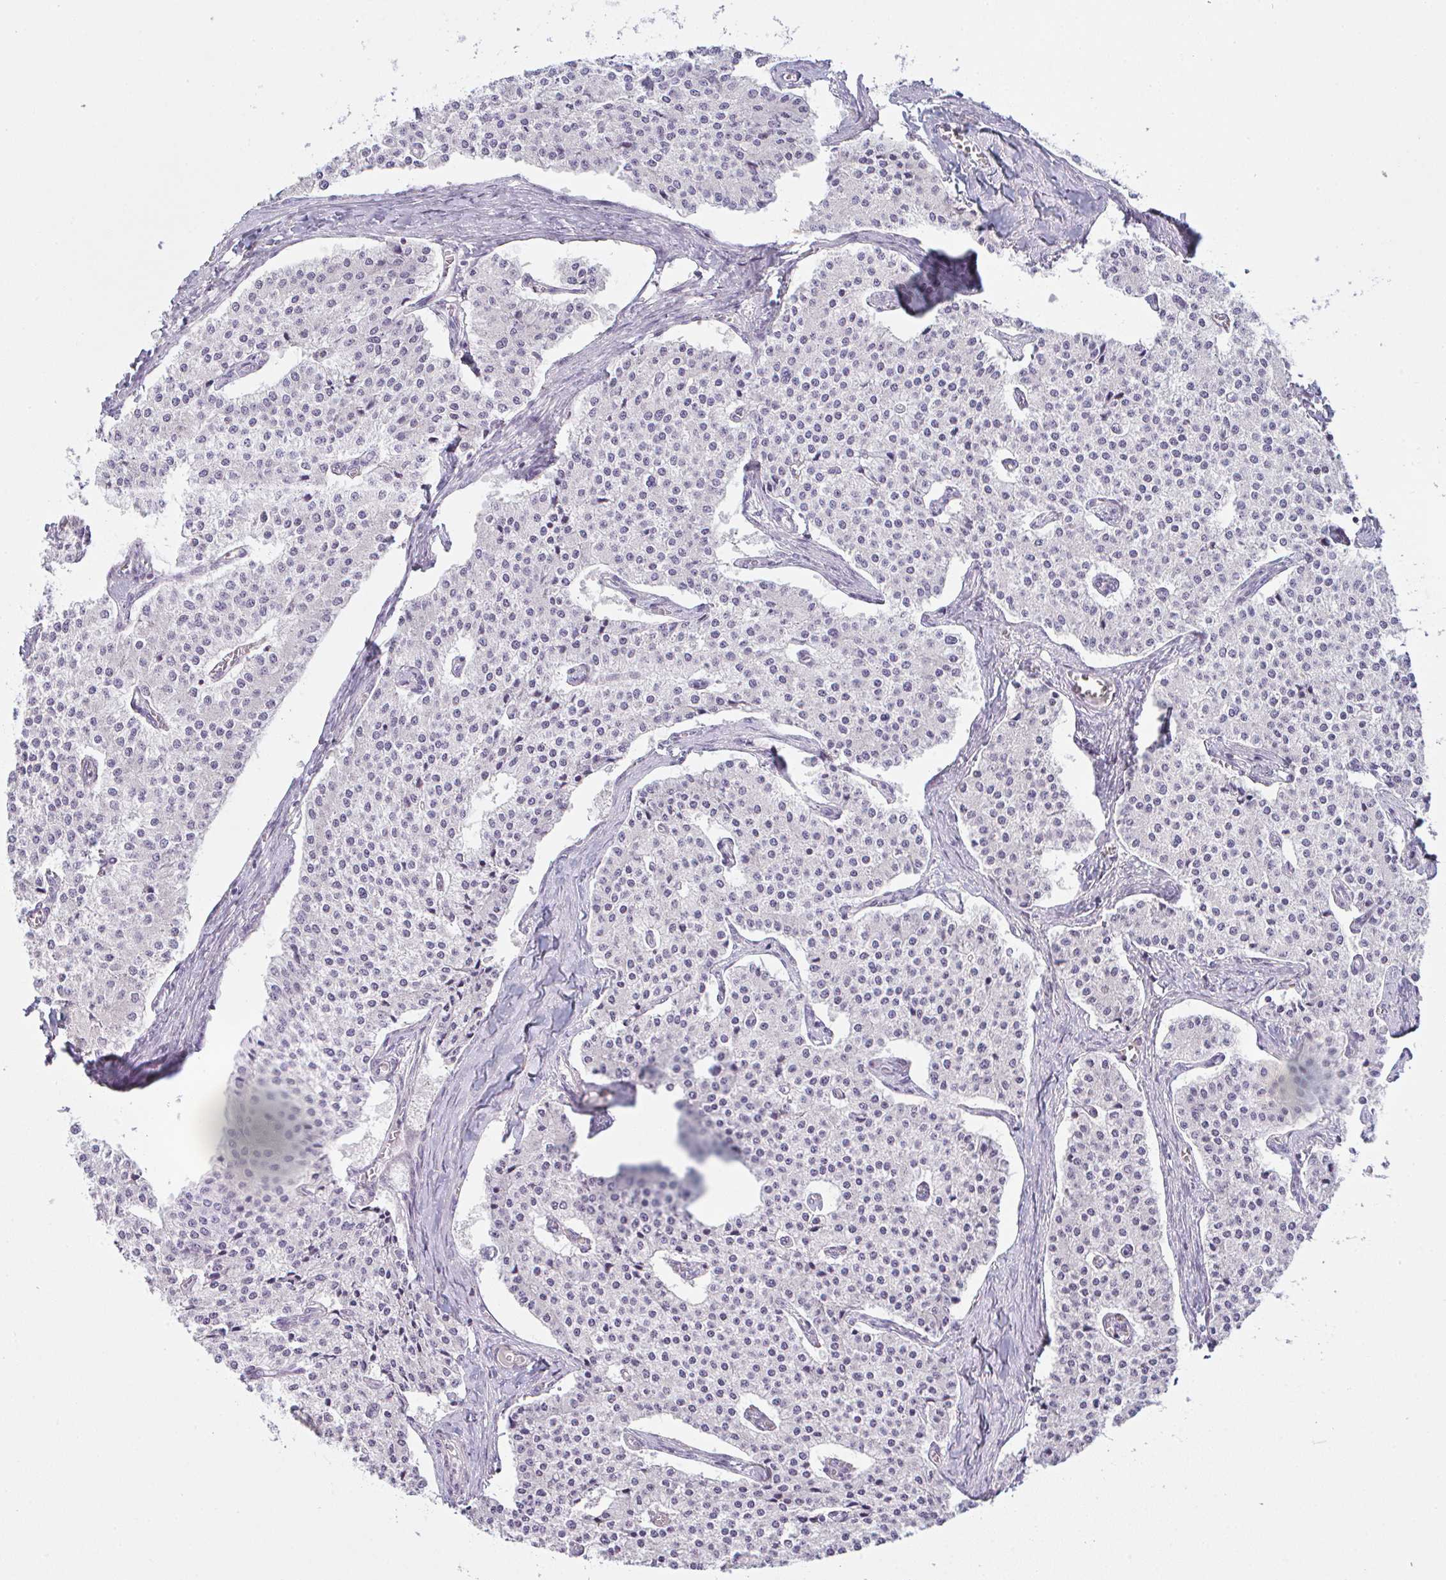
{"staining": {"intensity": "negative", "quantity": "none", "location": "none"}, "tissue": "carcinoid", "cell_type": "Tumor cells", "image_type": "cancer", "snomed": [{"axis": "morphology", "description": "Carcinoid, malignant, NOS"}, {"axis": "topography", "description": "Colon"}], "caption": "This is an IHC histopathology image of carcinoid. There is no positivity in tumor cells.", "gene": "CSE1L", "patient": {"sex": "female", "age": 52}}